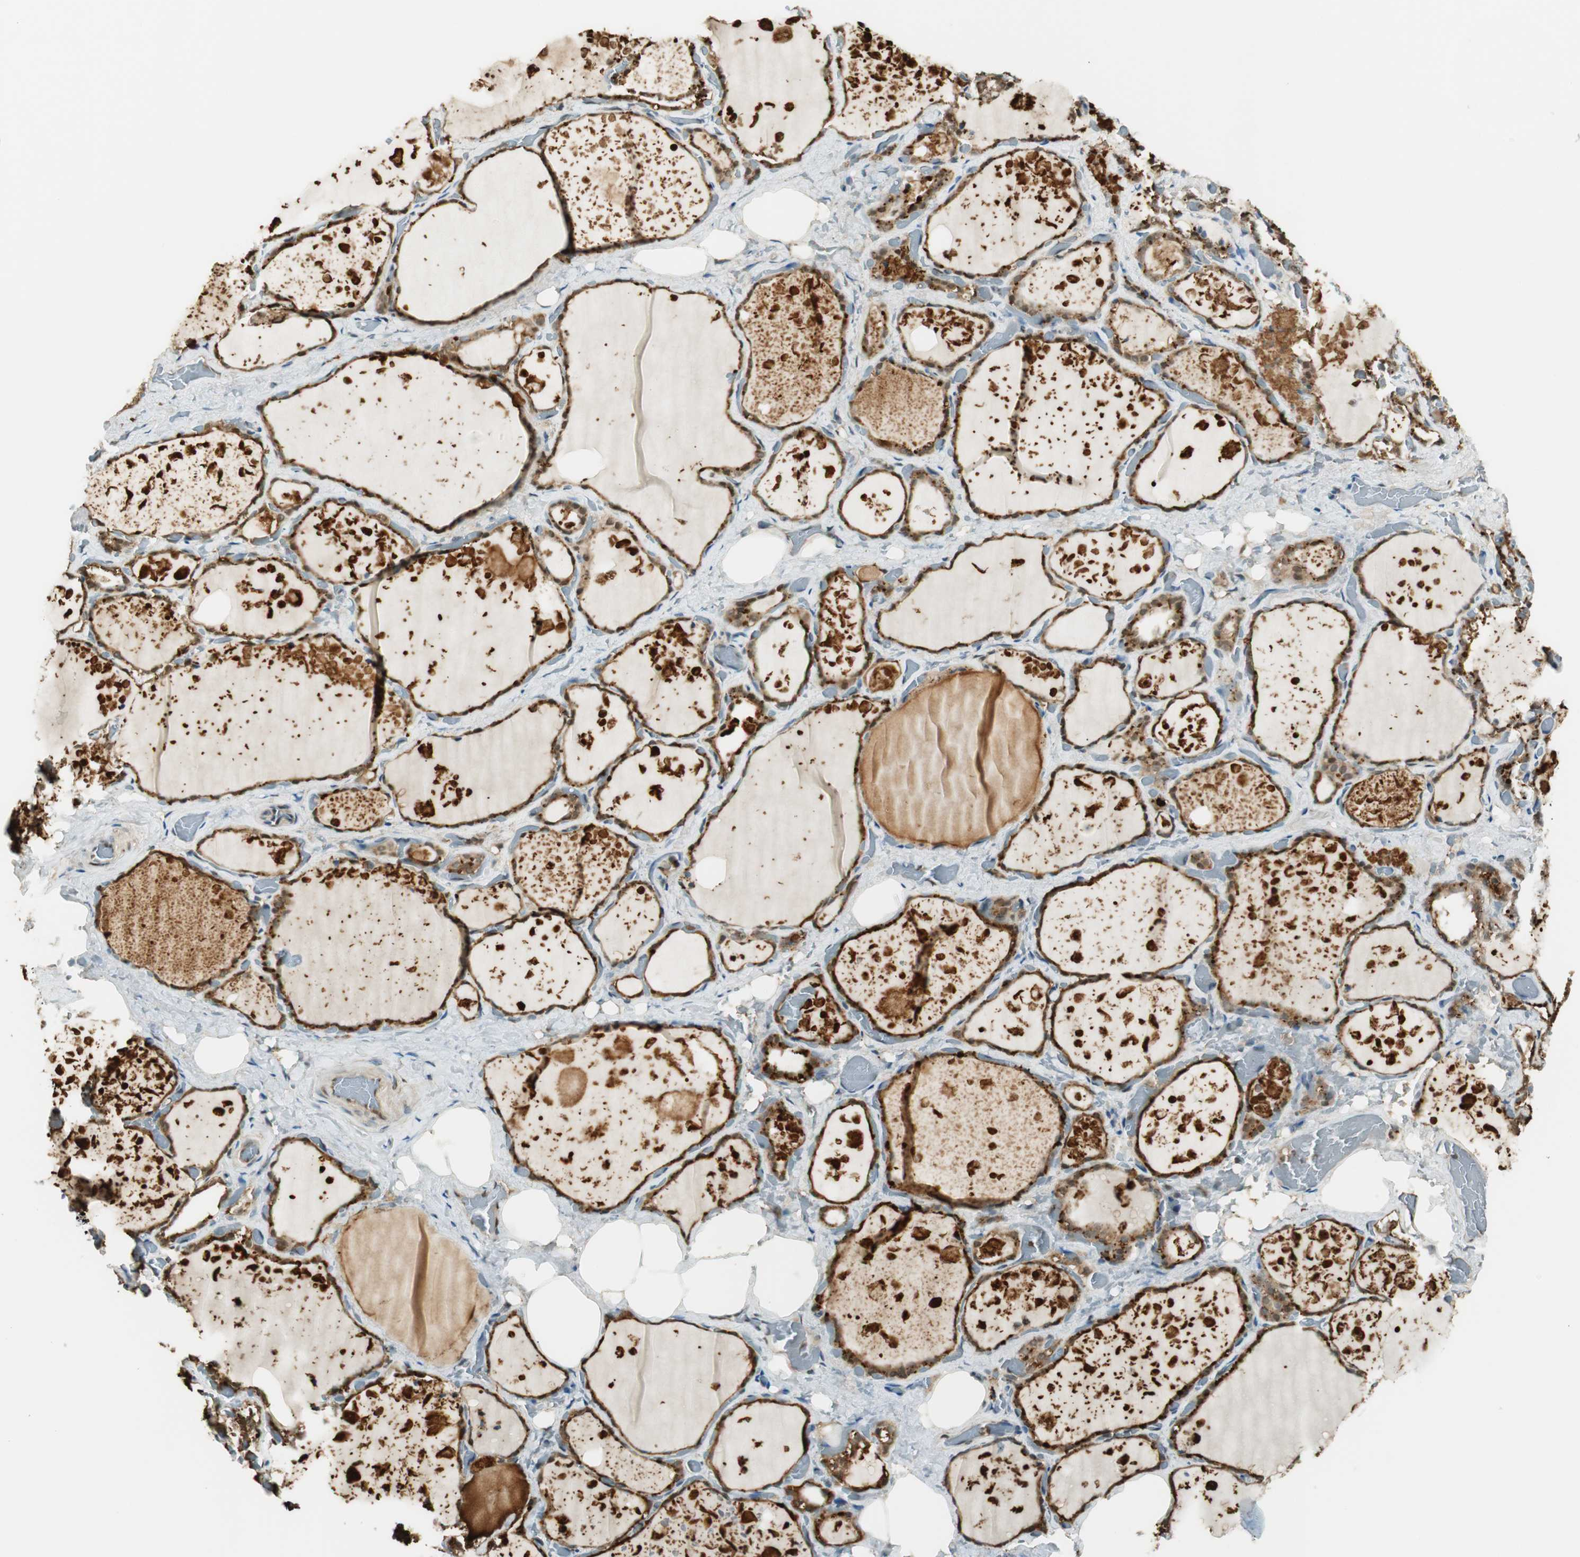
{"staining": {"intensity": "strong", "quantity": ">75%", "location": "cytoplasmic/membranous,nuclear"}, "tissue": "thyroid gland", "cell_type": "Glandular cells", "image_type": "normal", "snomed": [{"axis": "morphology", "description": "Normal tissue, NOS"}, {"axis": "topography", "description": "Thyroid gland"}], "caption": "Immunohistochemistry histopathology image of benign thyroid gland stained for a protein (brown), which demonstrates high levels of strong cytoplasmic/membranous,nuclear positivity in about >75% of glandular cells.", "gene": "ENSG00000268870", "patient": {"sex": "male", "age": 61}}